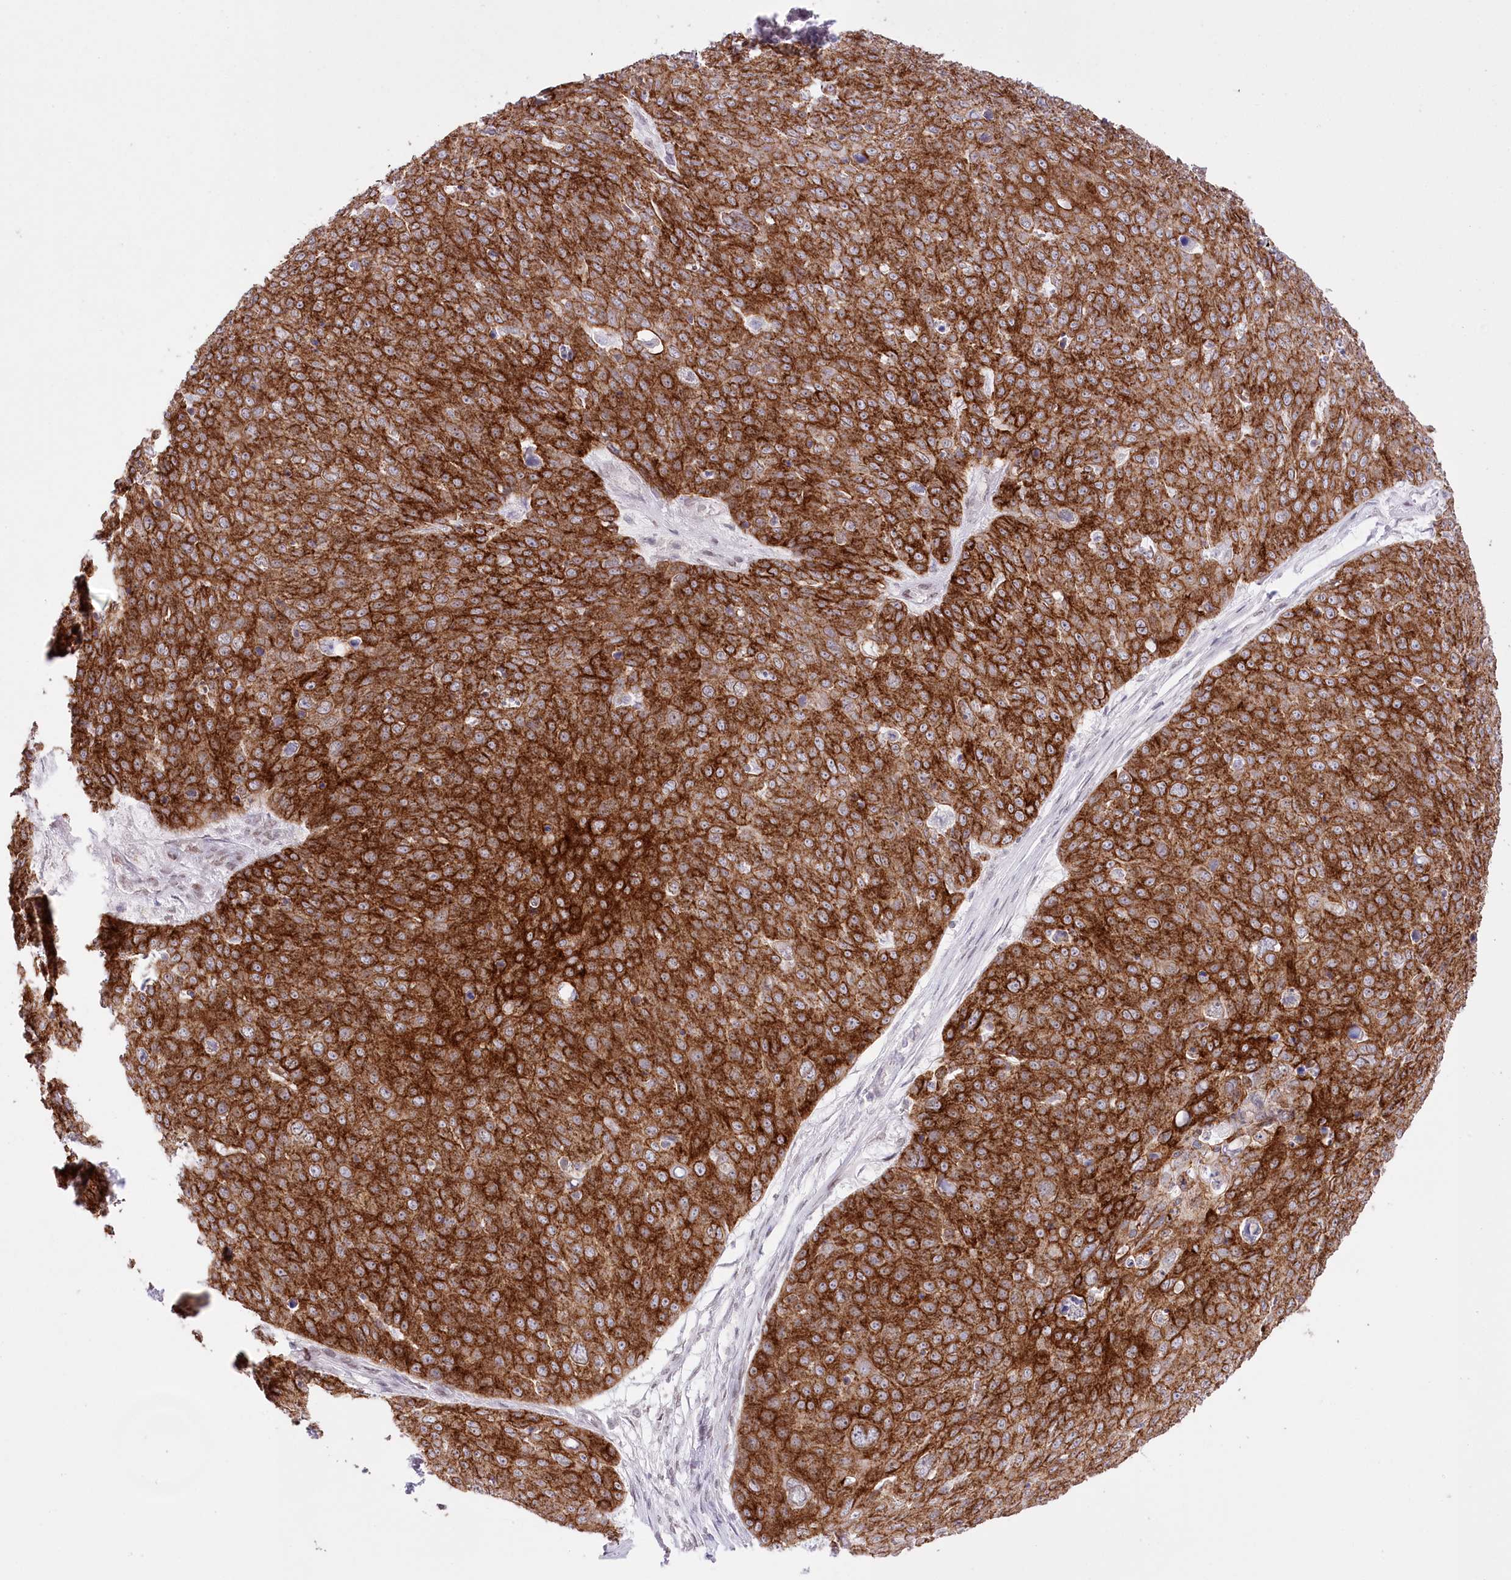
{"staining": {"intensity": "strong", "quantity": ">75%", "location": "cytoplasmic/membranous"}, "tissue": "skin cancer", "cell_type": "Tumor cells", "image_type": "cancer", "snomed": [{"axis": "morphology", "description": "Squamous cell carcinoma, NOS"}, {"axis": "topography", "description": "Skin"}], "caption": "A high amount of strong cytoplasmic/membranous expression is identified in approximately >75% of tumor cells in skin squamous cell carcinoma tissue.", "gene": "SLC39A10", "patient": {"sex": "male", "age": 71}}